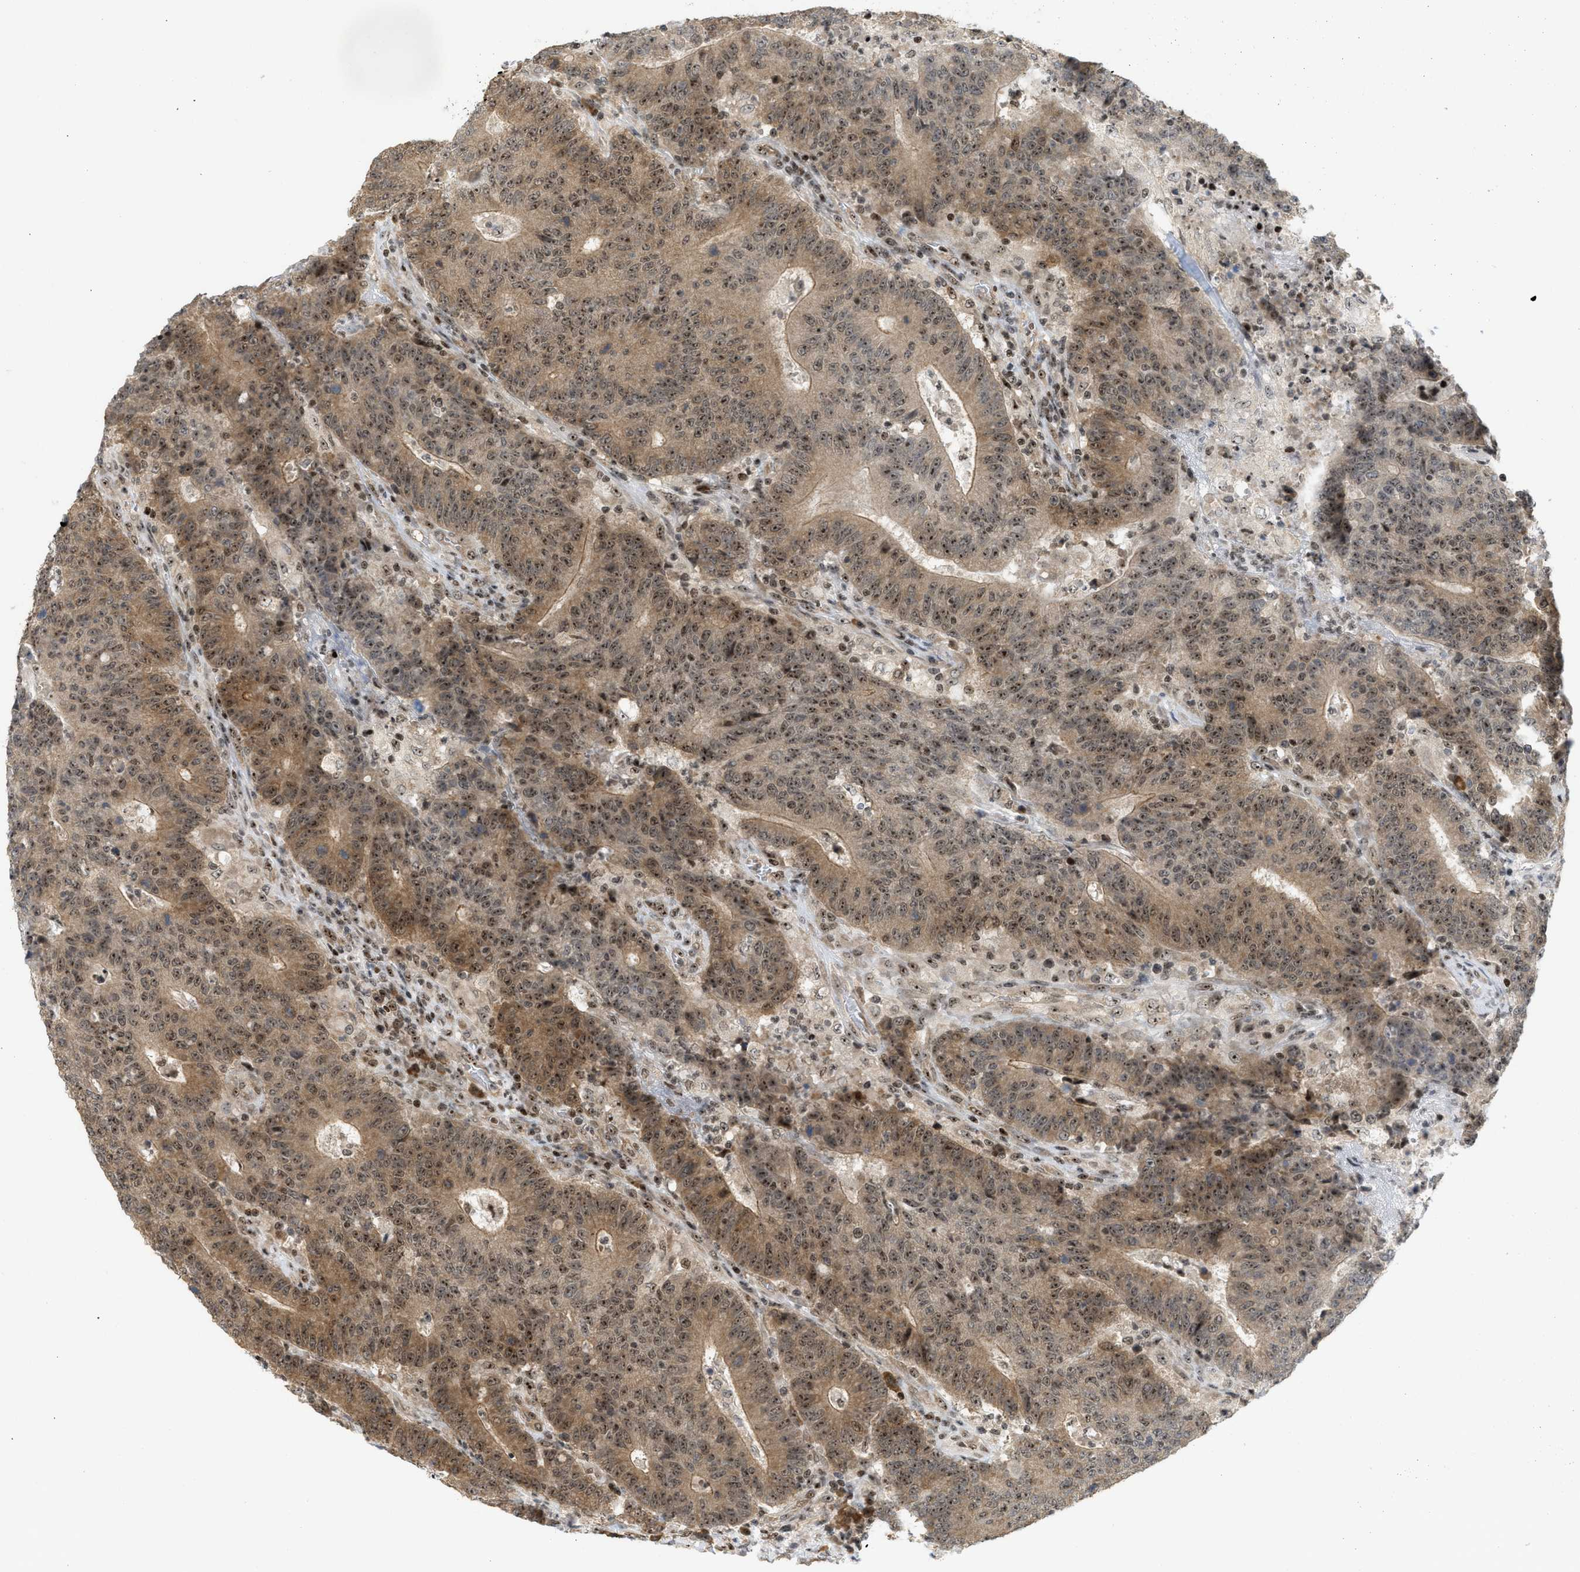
{"staining": {"intensity": "moderate", "quantity": ">75%", "location": "cytoplasmic/membranous,nuclear"}, "tissue": "colorectal cancer", "cell_type": "Tumor cells", "image_type": "cancer", "snomed": [{"axis": "morphology", "description": "Normal tissue, NOS"}, {"axis": "morphology", "description": "Adenocarcinoma, NOS"}, {"axis": "topography", "description": "Colon"}], "caption": "This photomicrograph demonstrates adenocarcinoma (colorectal) stained with immunohistochemistry to label a protein in brown. The cytoplasmic/membranous and nuclear of tumor cells show moderate positivity for the protein. Nuclei are counter-stained blue.", "gene": "ZNF22", "patient": {"sex": "female", "age": 75}}